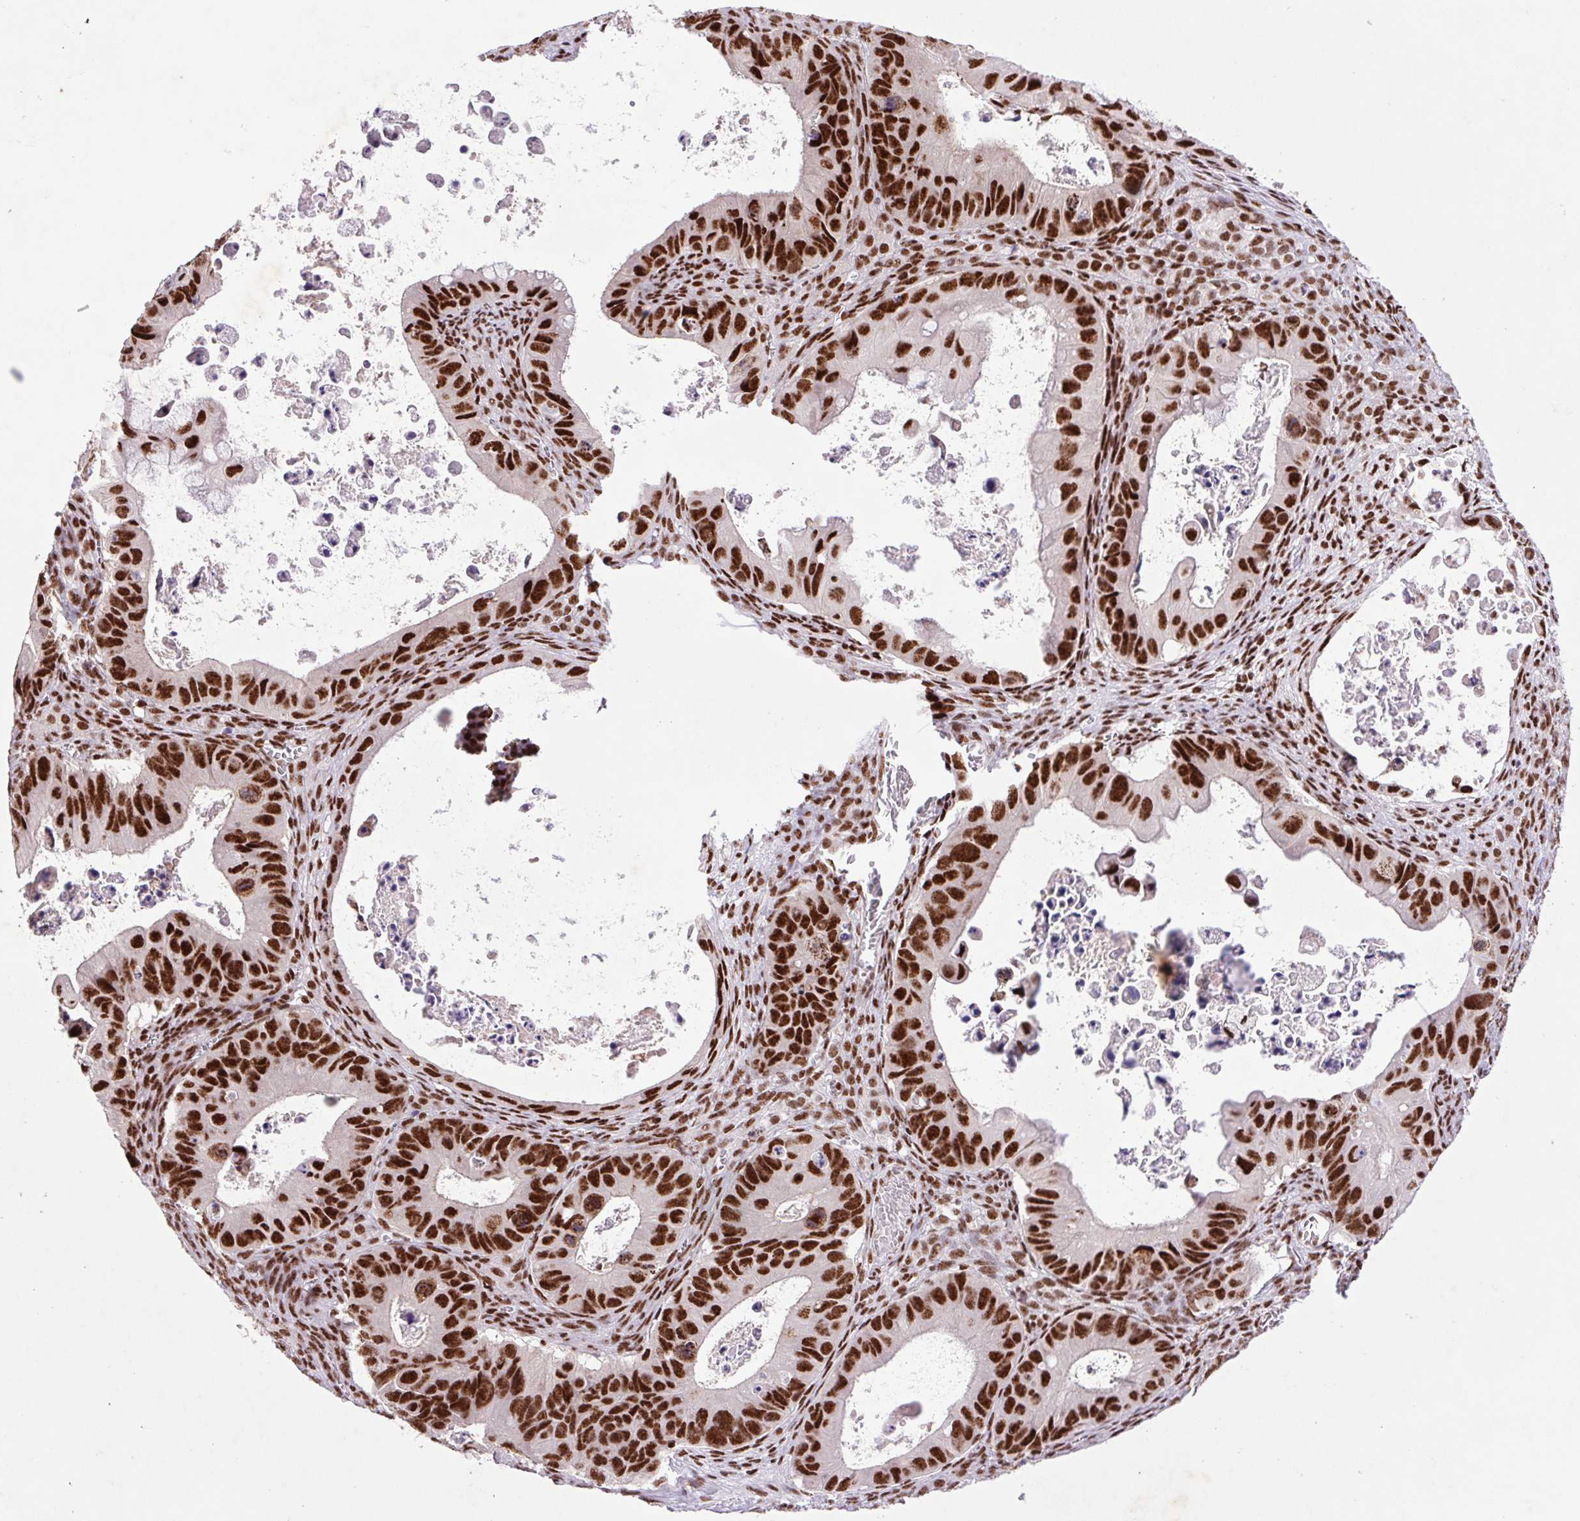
{"staining": {"intensity": "strong", "quantity": ">75%", "location": "nuclear"}, "tissue": "ovarian cancer", "cell_type": "Tumor cells", "image_type": "cancer", "snomed": [{"axis": "morphology", "description": "Cystadenocarcinoma, mucinous, NOS"}, {"axis": "topography", "description": "Ovary"}], "caption": "There is high levels of strong nuclear staining in tumor cells of ovarian mucinous cystadenocarcinoma, as demonstrated by immunohistochemical staining (brown color).", "gene": "LDLRAD4", "patient": {"sex": "female", "age": 64}}